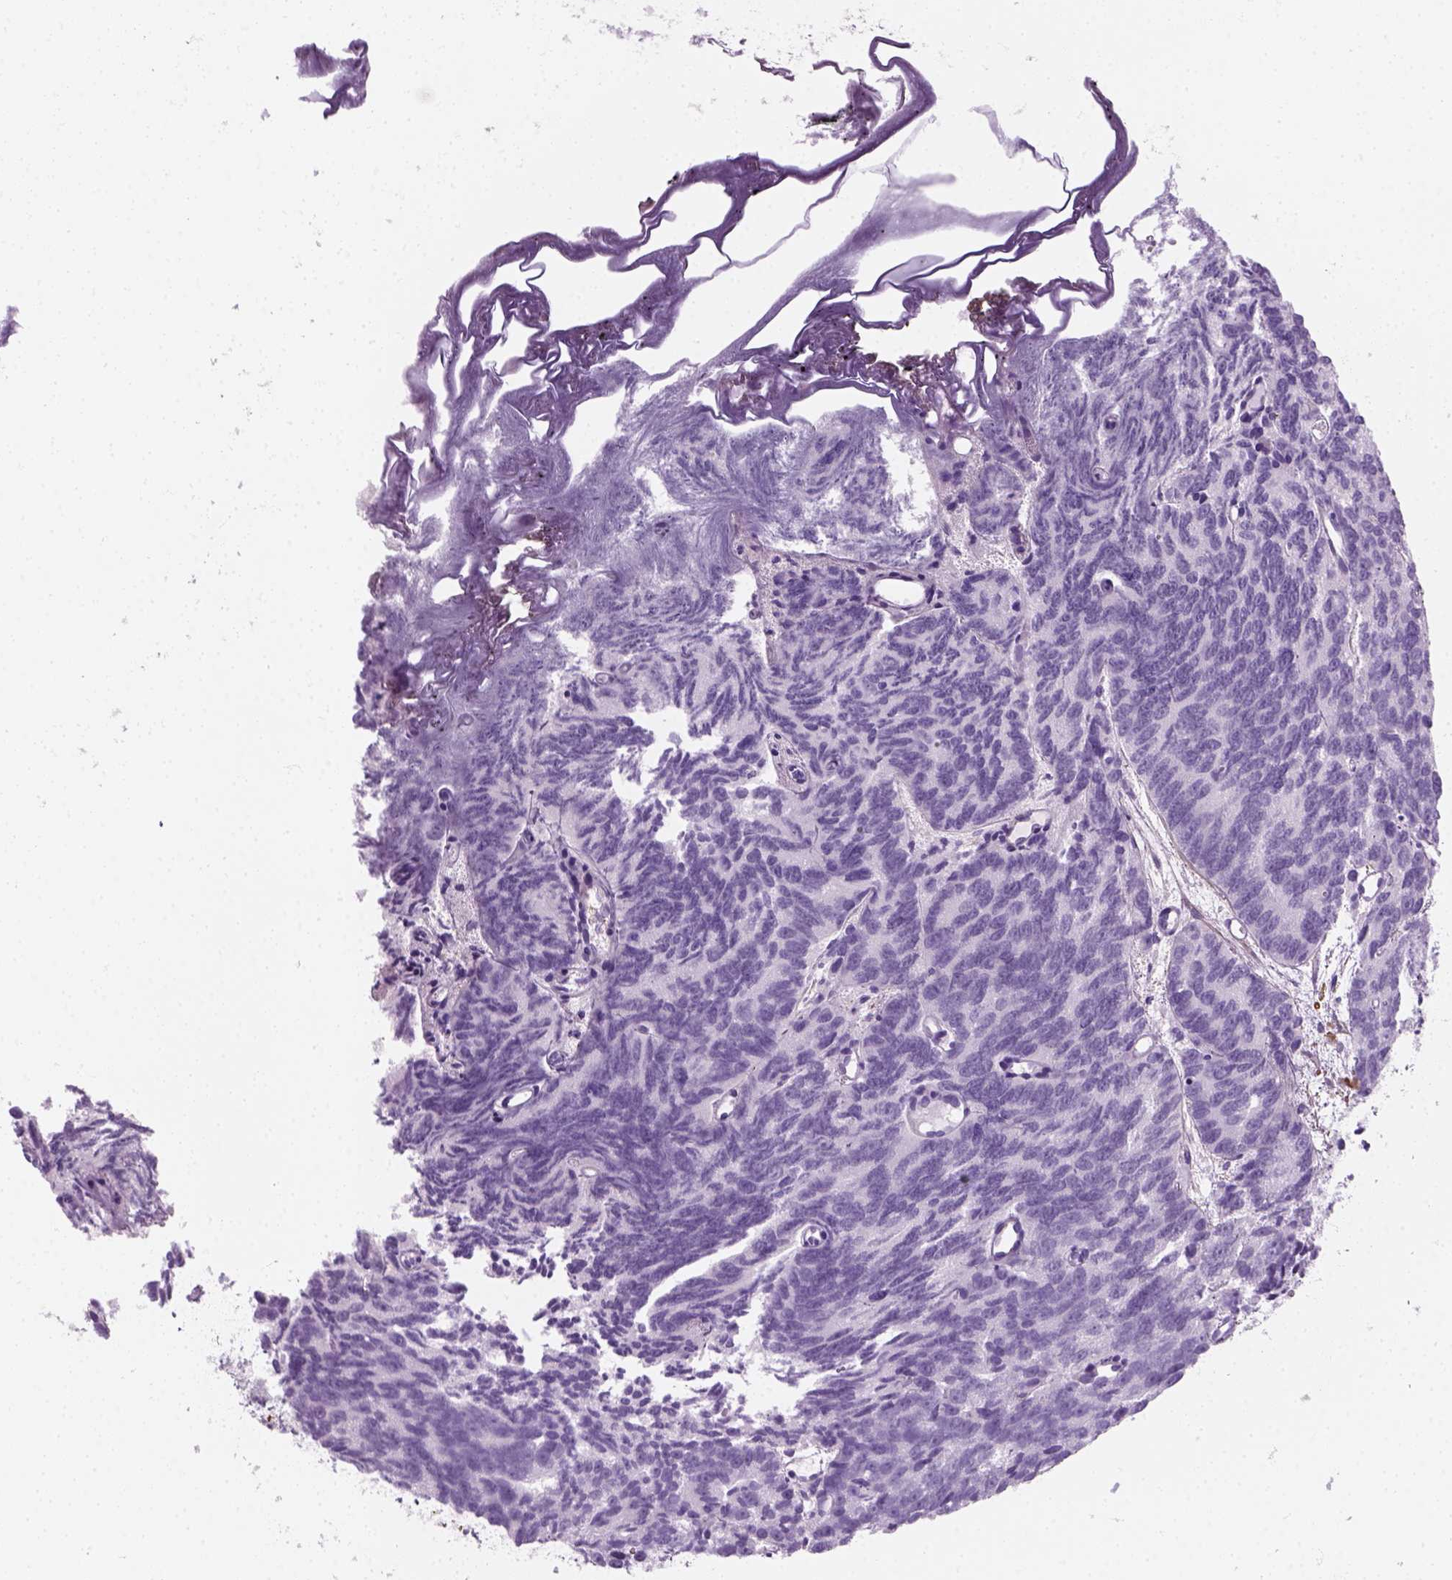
{"staining": {"intensity": "weak", "quantity": "<25%", "location": "nuclear"}, "tissue": "prostate cancer", "cell_type": "Tumor cells", "image_type": "cancer", "snomed": [{"axis": "morphology", "description": "Adenocarcinoma, High grade"}, {"axis": "topography", "description": "Prostate"}], "caption": "The IHC micrograph has no significant staining in tumor cells of prostate cancer (high-grade adenocarcinoma) tissue. (DAB IHC visualized using brightfield microscopy, high magnification).", "gene": "ZNF865", "patient": {"sex": "male", "age": 77}}